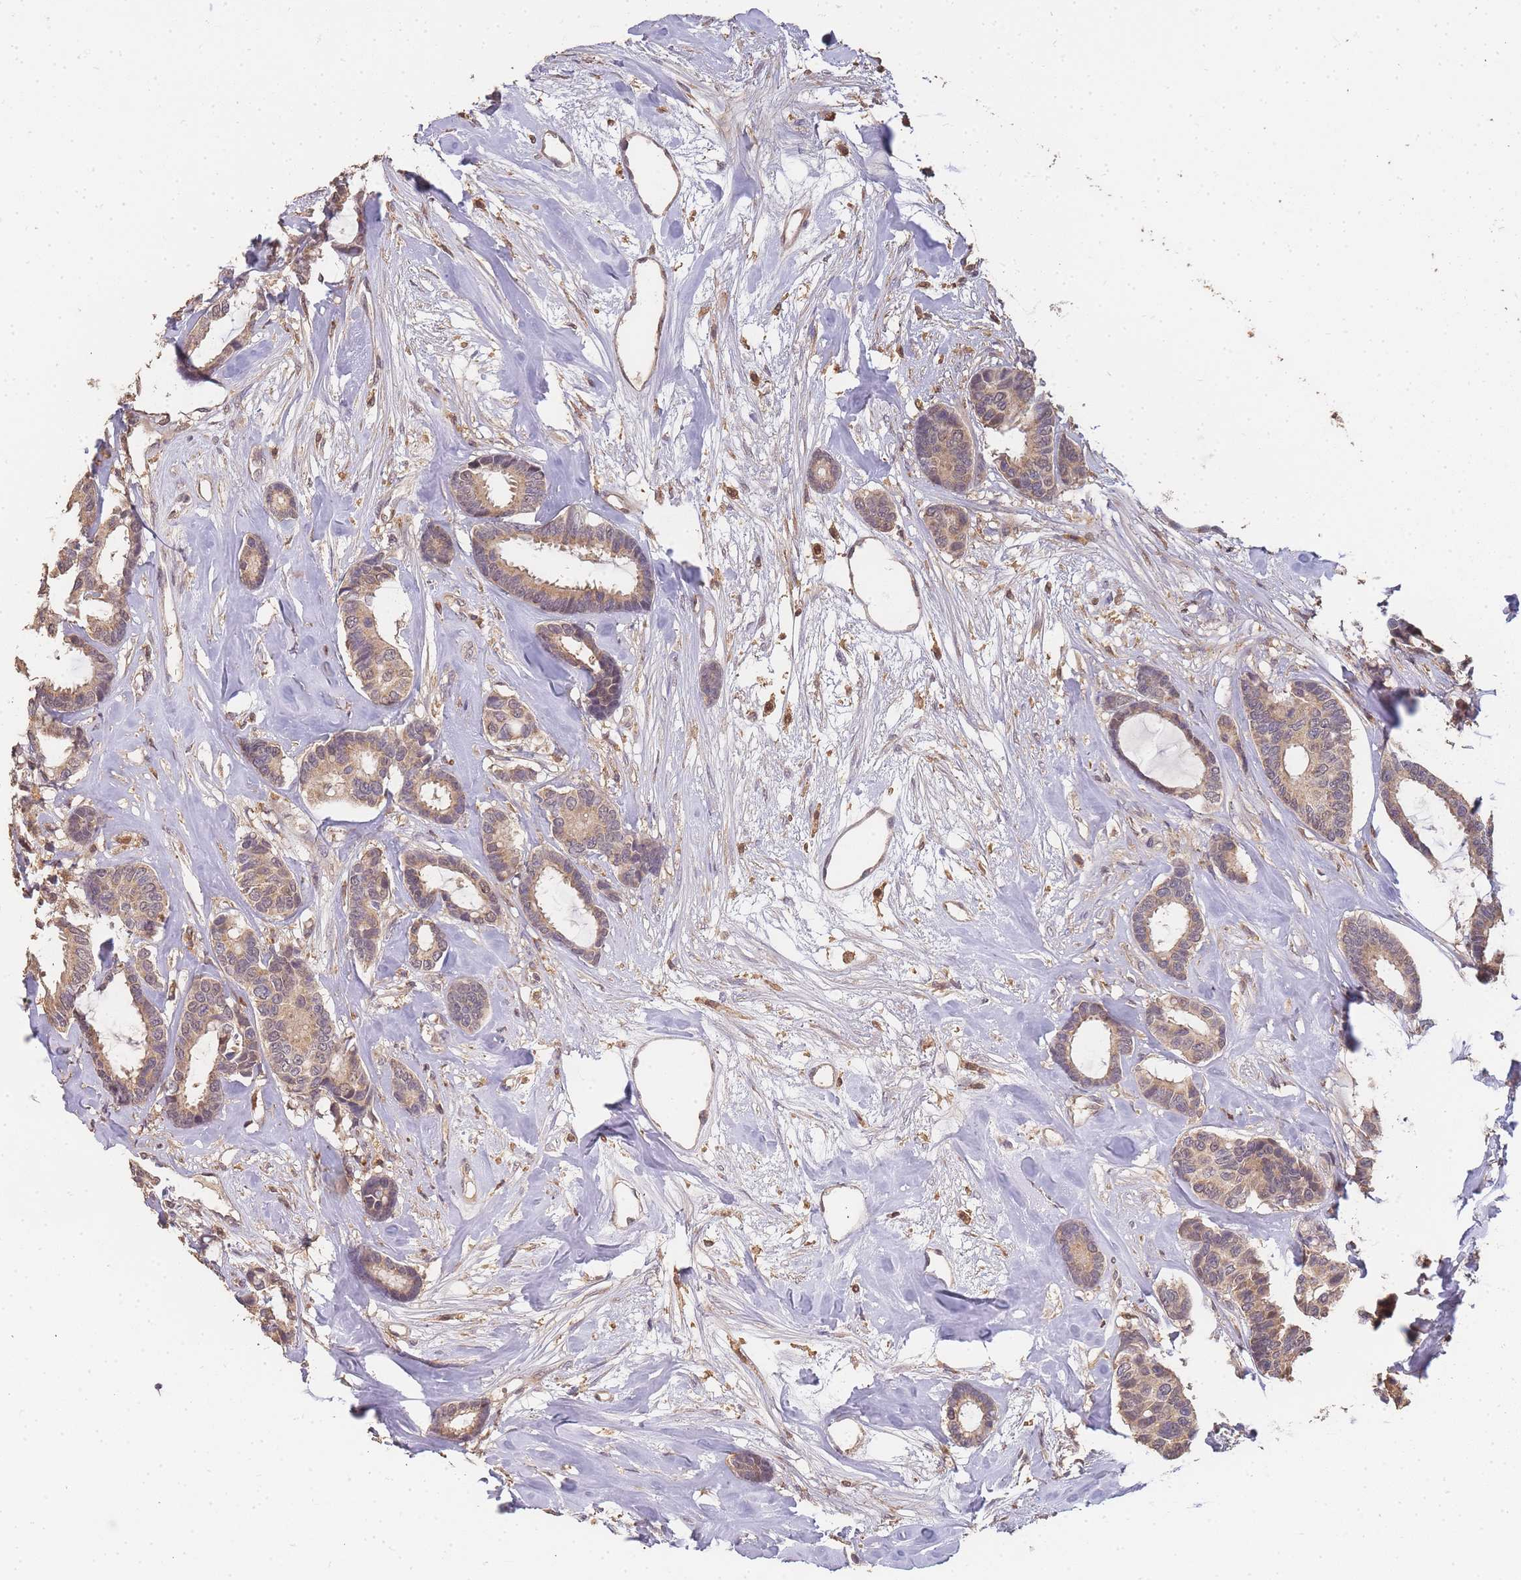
{"staining": {"intensity": "weak", "quantity": ">75%", "location": "cytoplasmic/membranous"}, "tissue": "breast cancer", "cell_type": "Tumor cells", "image_type": "cancer", "snomed": [{"axis": "morphology", "description": "Duct carcinoma"}, {"axis": "topography", "description": "Breast"}], "caption": "Infiltrating ductal carcinoma (breast) stained with a protein marker displays weak staining in tumor cells.", "gene": "CDKN2AIPNL", "patient": {"sex": "female", "age": 87}}